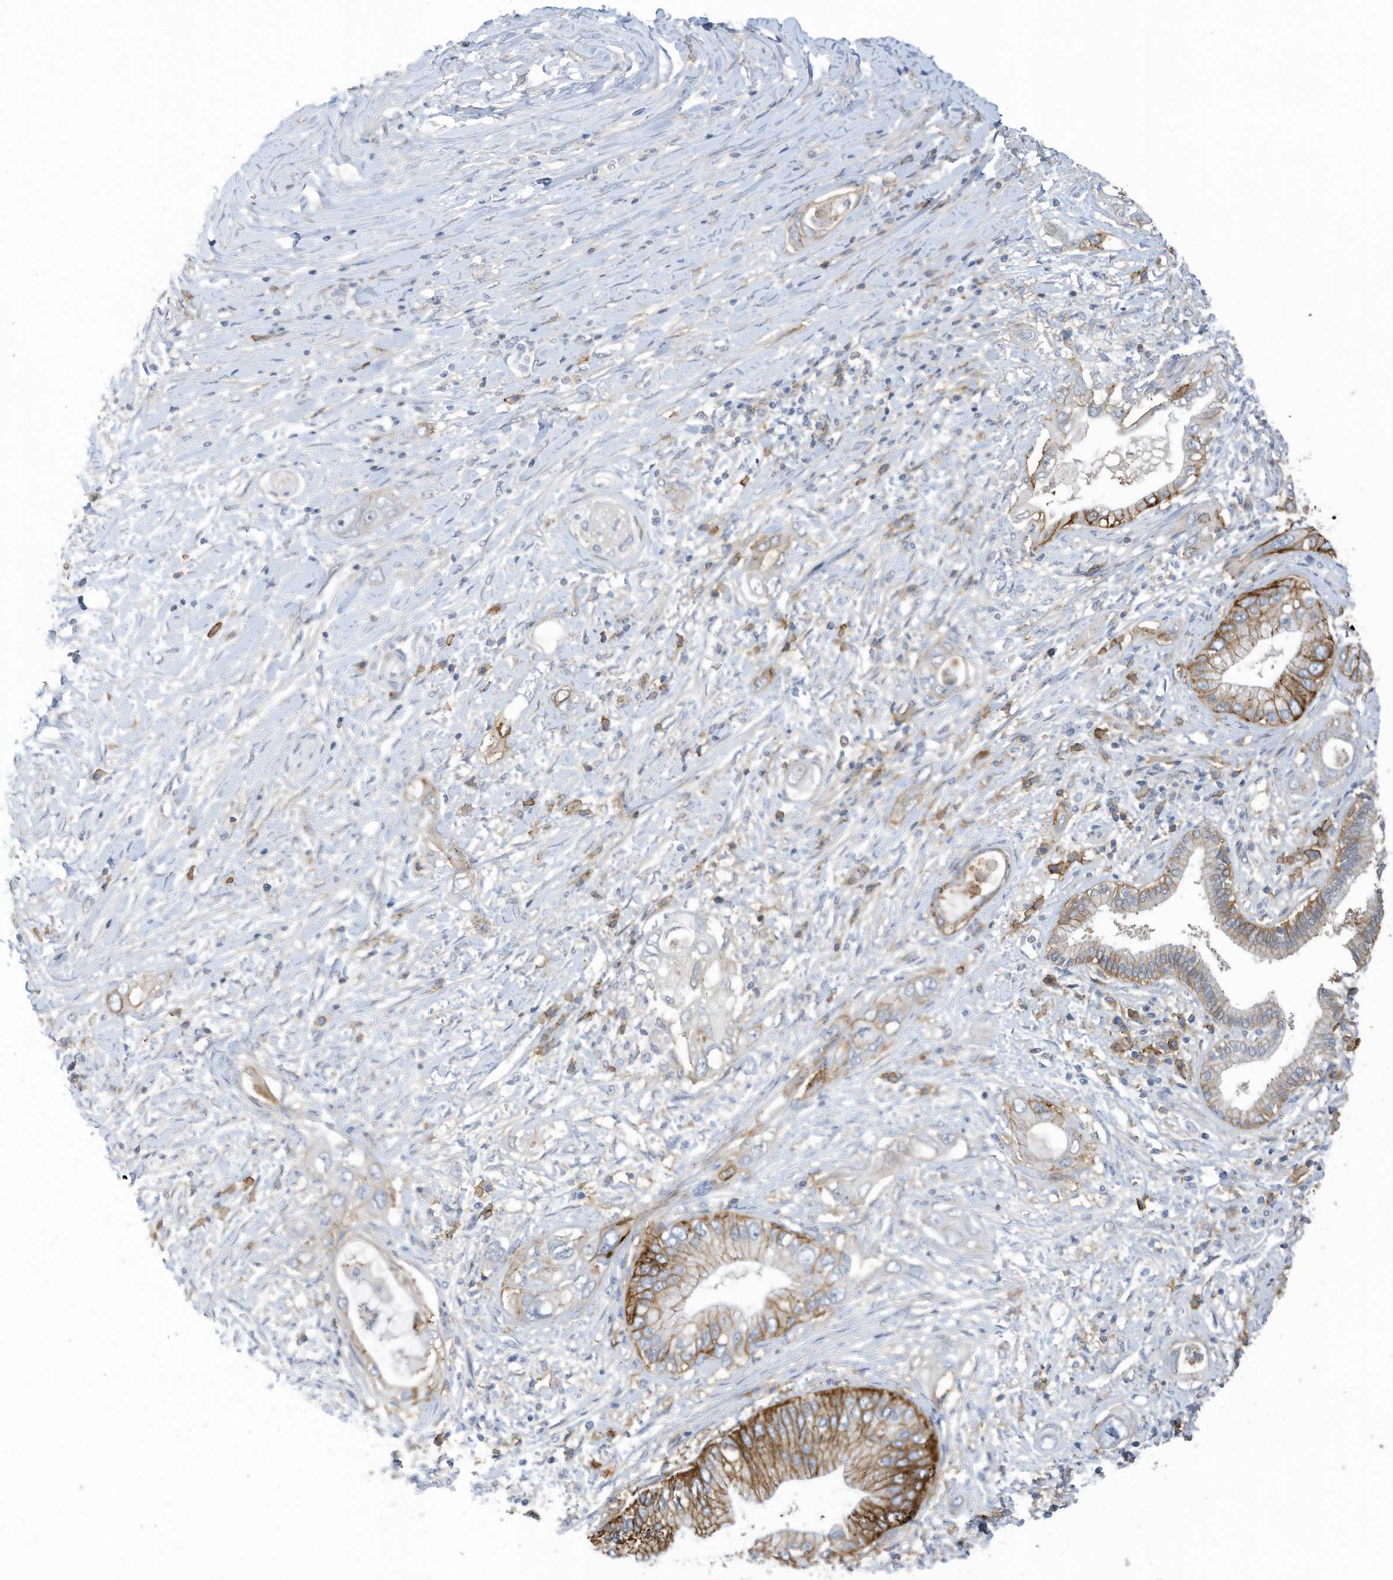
{"staining": {"intensity": "strong", "quantity": ">75%", "location": "cytoplasmic/membranous"}, "tissue": "pancreatic cancer", "cell_type": "Tumor cells", "image_type": "cancer", "snomed": [{"axis": "morphology", "description": "Inflammation, NOS"}, {"axis": "morphology", "description": "Adenocarcinoma, NOS"}, {"axis": "topography", "description": "Pancreas"}], "caption": "The image shows a brown stain indicating the presence of a protein in the cytoplasmic/membranous of tumor cells in adenocarcinoma (pancreatic).", "gene": "SLC1A5", "patient": {"sex": "female", "age": 56}}